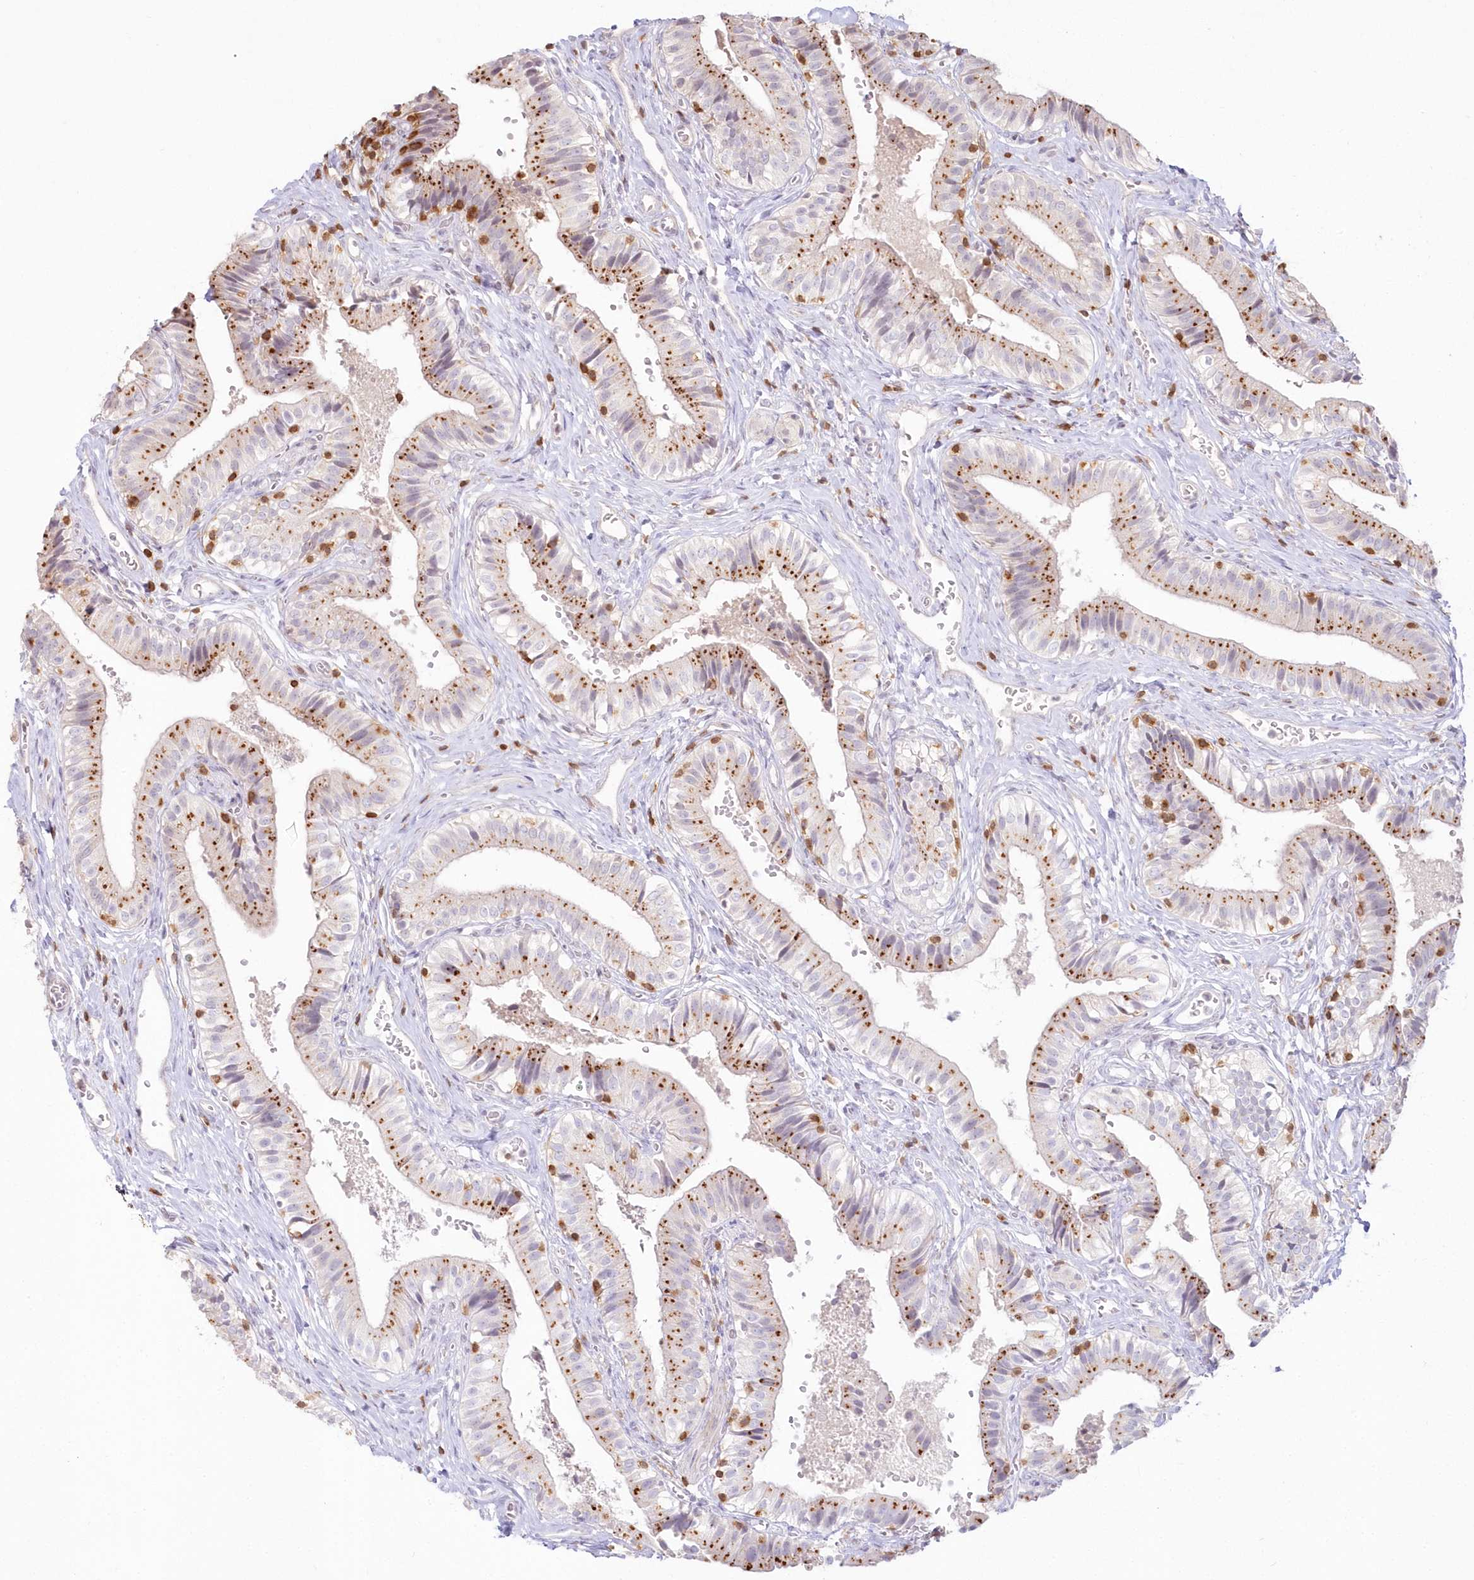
{"staining": {"intensity": "moderate", "quantity": "25%-75%", "location": "cytoplasmic/membranous"}, "tissue": "gallbladder", "cell_type": "Glandular cells", "image_type": "normal", "snomed": [{"axis": "morphology", "description": "Normal tissue, NOS"}, {"axis": "topography", "description": "Gallbladder"}], "caption": "This micrograph exhibits immunohistochemistry staining of benign human gallbladder, with medium moderate cytoplasmic/membranous staining in approximately 25%-75% of glandular cells.", "gene": "MTMR3", "patient": {"sex": "female", "age": 47}}